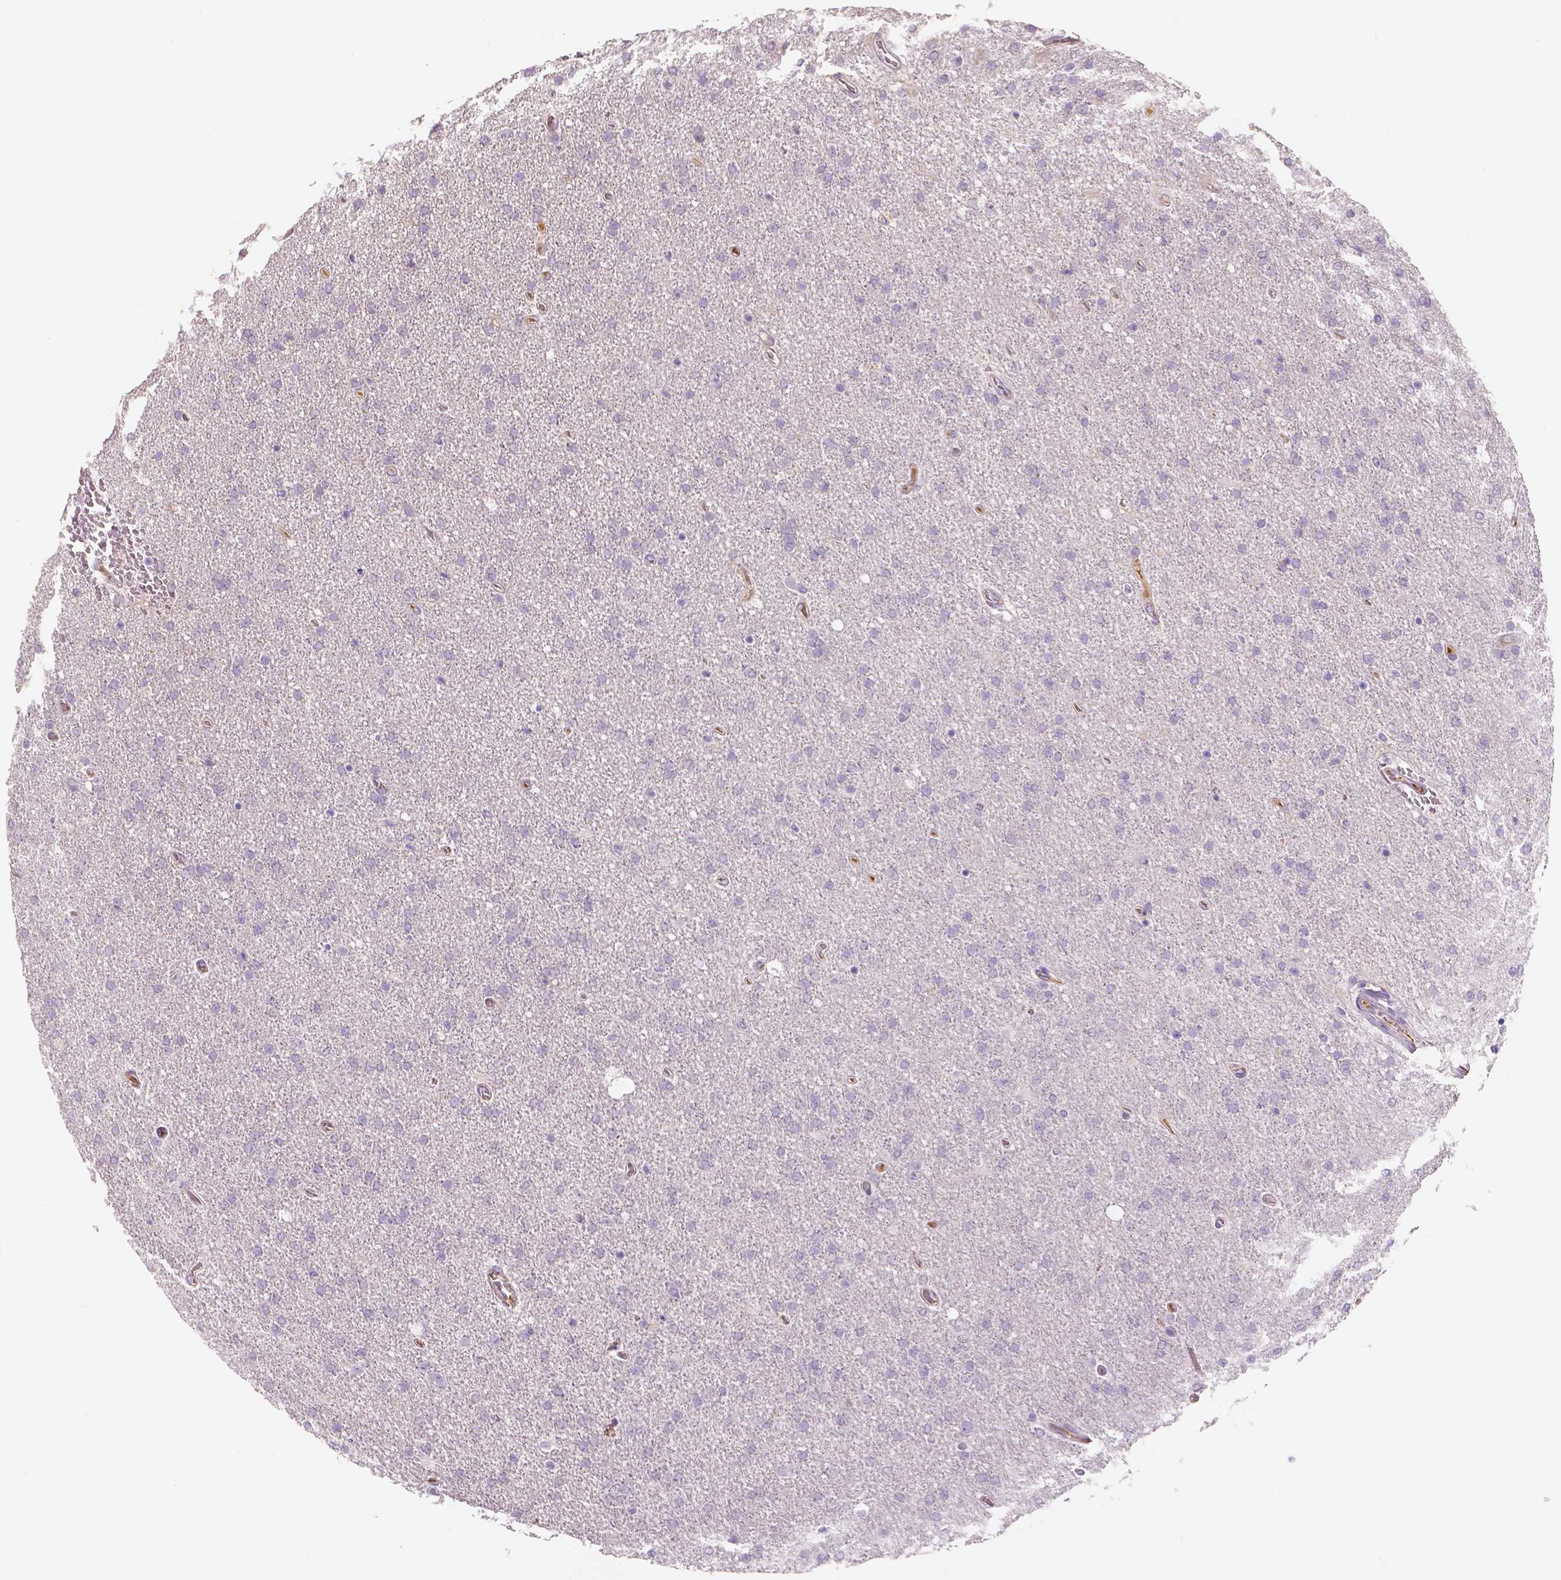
{"staining": {"intensity": "negative", "quantity": "none", "location": "none"}, "tissue": "glioma", "cell_type": "Tumor cells", "image_type": "cancer", "snomed": [{"axis": "morphology", "description": "Glioma, malignant, High grade"}, {"axis": "topography", "description": "Cerebral cortex"}], "caption": "An immunohistochemistry (IHC) histopathology image of malignant high-grade glioma is shown. There is no staining in tumor cells of malignant high-grade glioma.", "gene": "APOA4", "patient": {"sex": "male", "age": 70}}